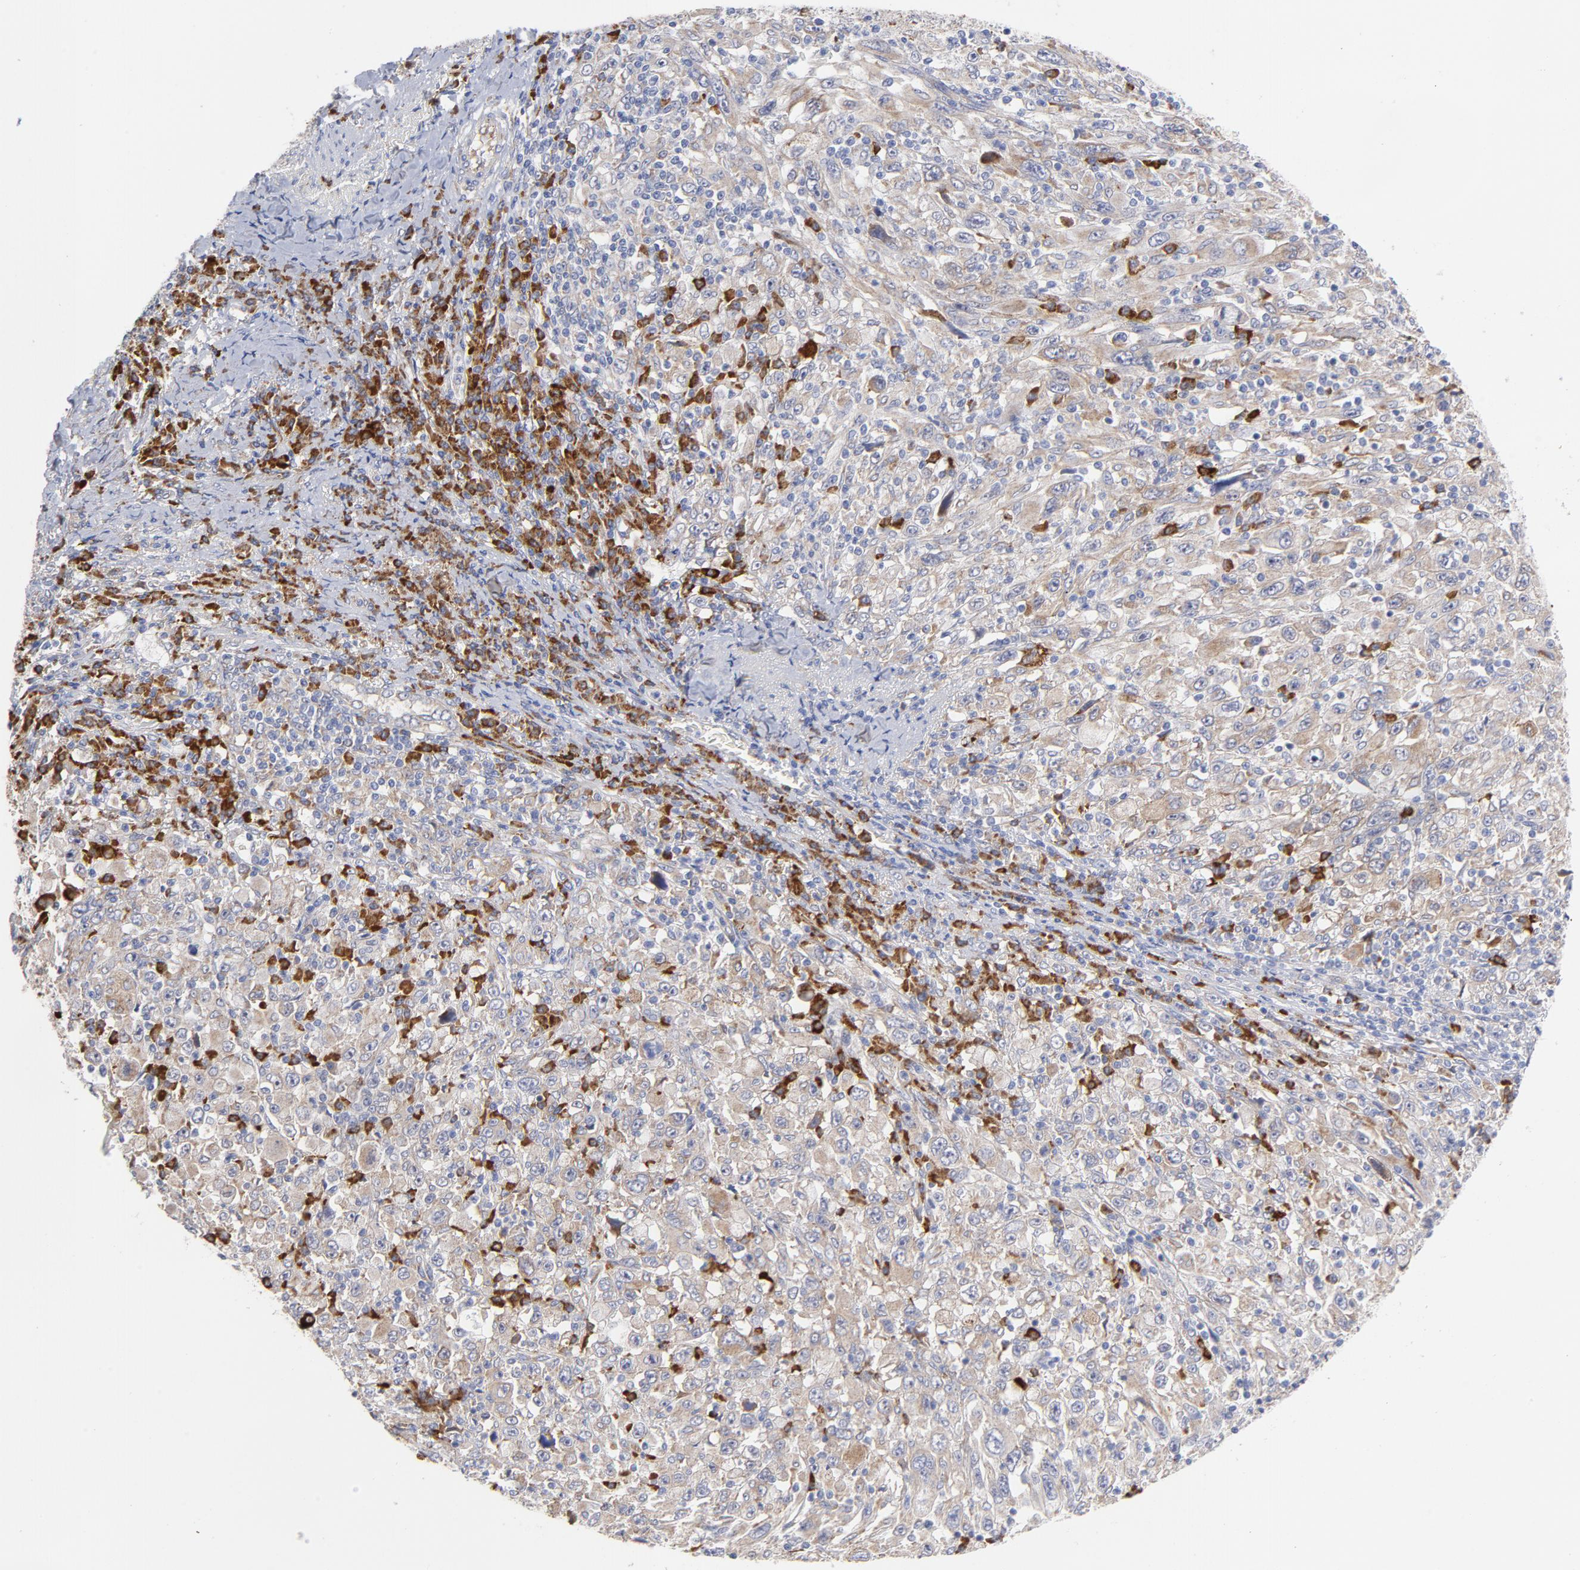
{"staining": {"intensity": "negative", "quantity": "none", "location": "none"}, "tissue": "melanoma", "cell_type": "Tumor cells", "image_type": "cancer", "snomed": [{"axis": "morphology", "description": "Malignant melanoma, Metastatic site"}, {"axis": "topography", "description": "Skin"}], "caption": "Immunohistochemistry (IHC) of malignant melanoma (metastatic site) demonstrates no staining in tumor cells.", "gene": "RAPGEF3", "patient": {"sex": "female", "age": 56}}